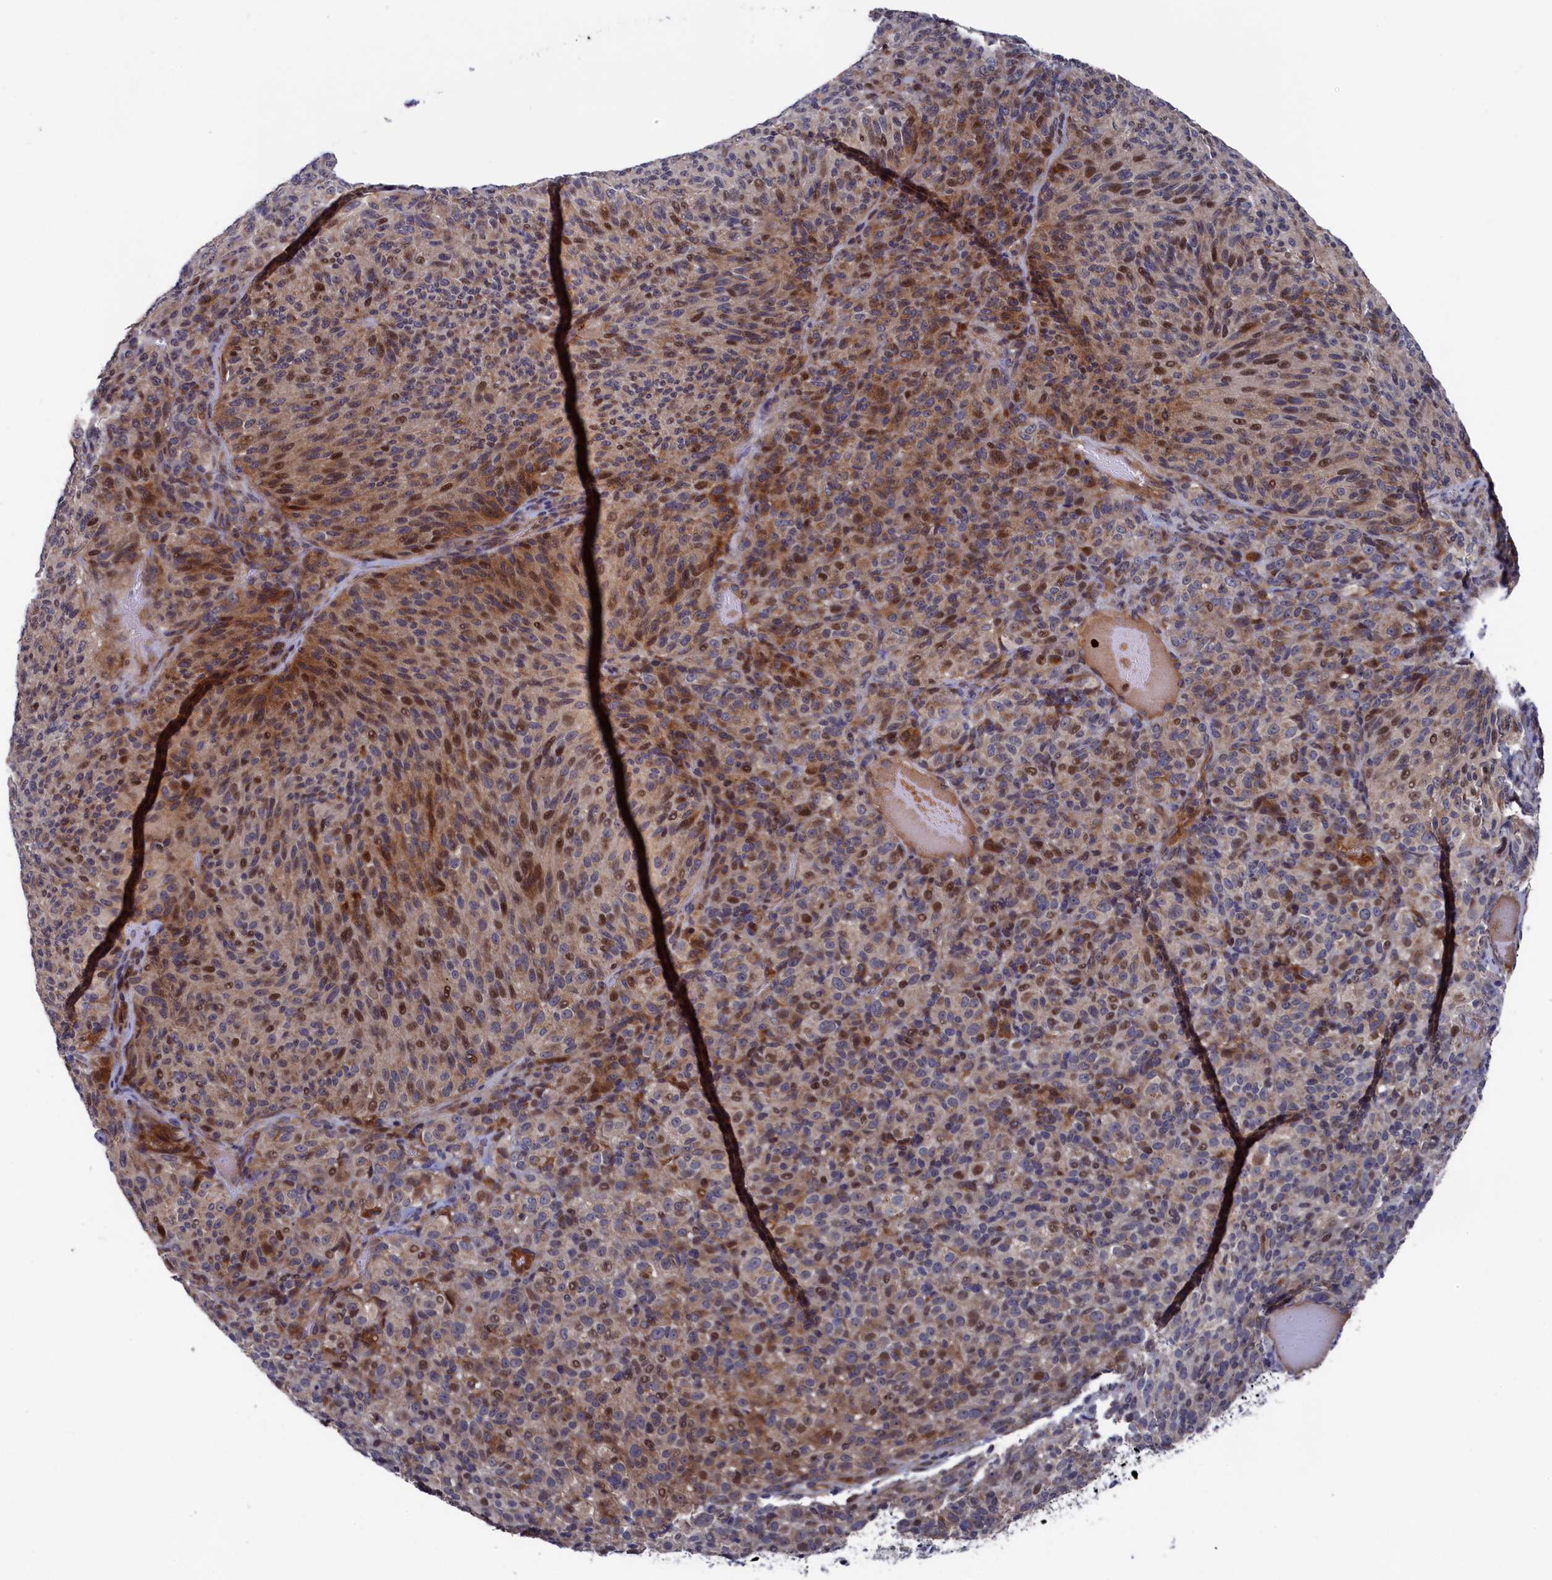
{"staining": {"intensity": "moderate", "quantity": "25%-75%", "location": "nuclear"}, "tissue": "melanoma", "cell_type": "Tumor cells", "image_type": "cancer", "snomed": [{"axis": "morphology", "description": "Malignant melanoma, Metastatic site"}, {"axis": "topography", "description": "Brain"}], "caption": "Immunohistochemical staining of human melanoma reveals medium levels of moderate nuclear staining in approximately 25%-75% of tumor cells. (DAB (3,3'-diaminobenzidine) = brown stain, brightfield microscopy at high magnification).", "gene": "ZNF891", "patient": {"sex": "female", "age": 56}}